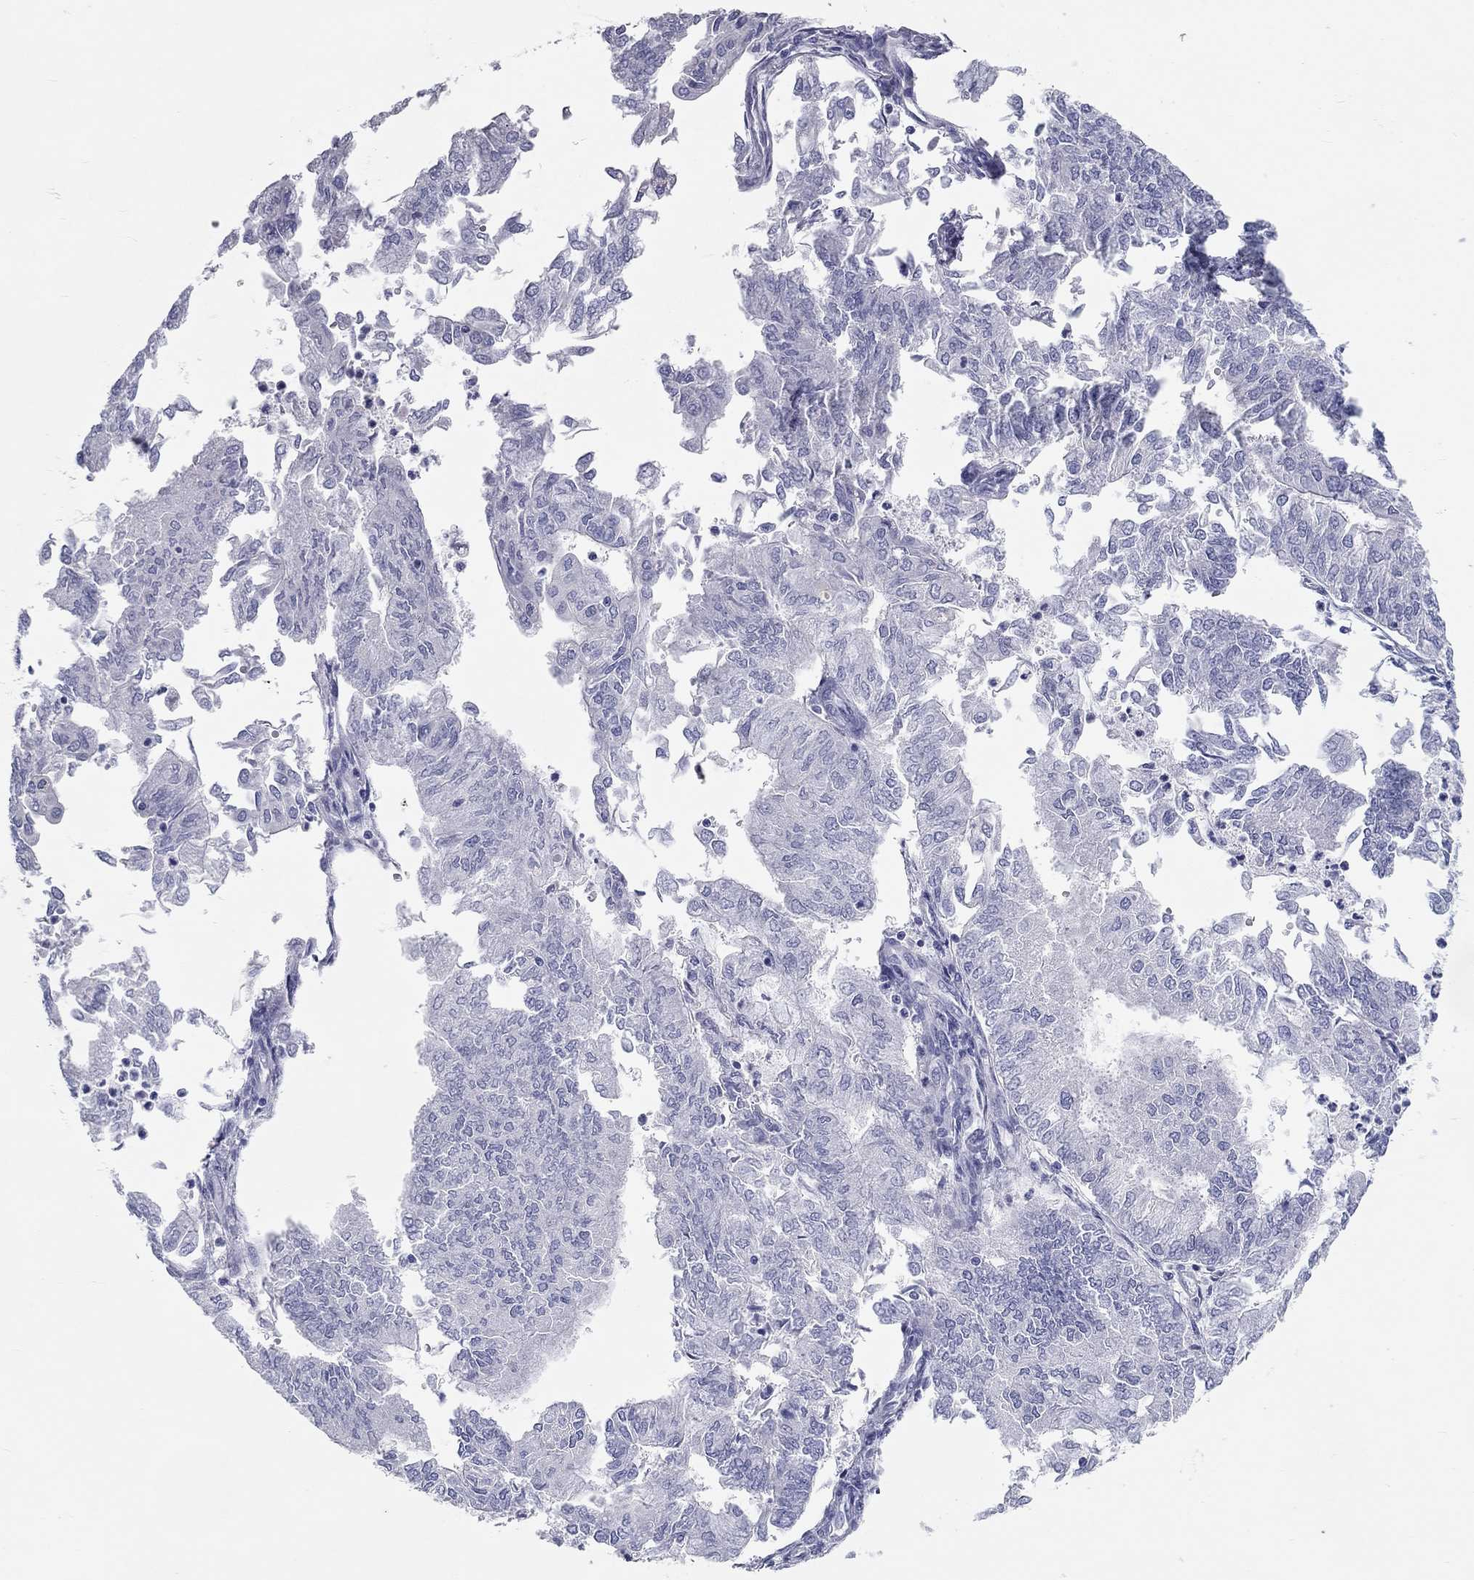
{"staining": {"intensity": "negative", "quantity": "none", "location": "none"}, "tissue": "endometrial cancer", "cell_type": "Tumor cells", "image_type": "cancer", "snomed": [{"axis": "morphology", "description": "Adenocarcinoma, NOS"}, {"axis": "topography", "description": "Endometrium"}], "caption": "An immunohistochemistry (IHC) image of endometrial cancer is shown. There is no staining in tumor cells of endometrial cancer.", "gene": "PCDHGC5", "patient": {"sex": "female", "age": 59}}